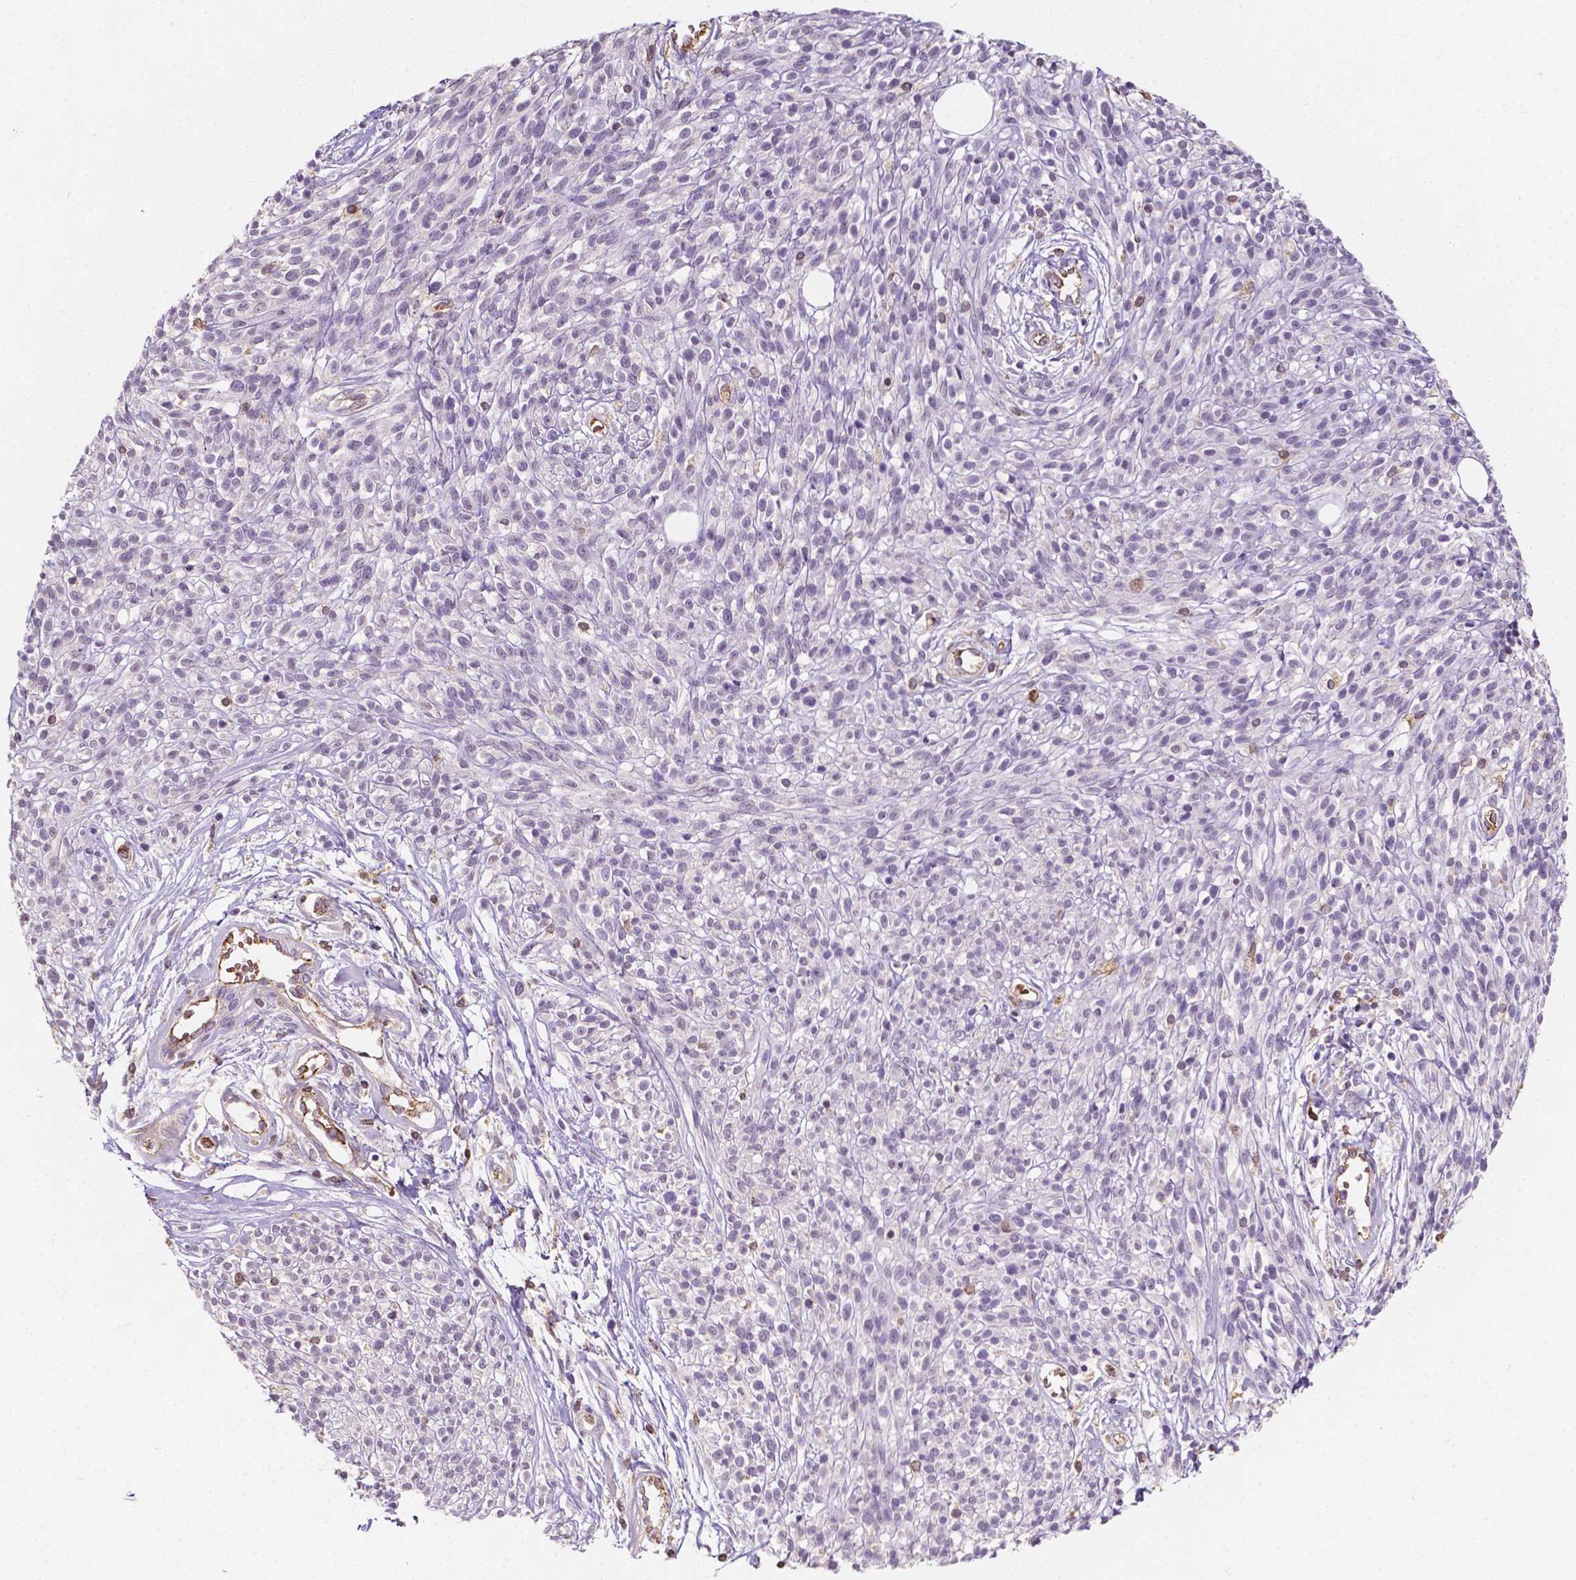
{"staining": {"intensity": "negative", "quantity": "none", "location": "none"}, "tissue": "melanoma", "cell_type": "Tumor cells", "image_type": "cancer", "snomed": [{"axis": "morphology", "description": "Malignant melanoma, NOS"}, {"axis": "topography", "description": "Skin"}, {"axis": "topography", "description": "Skin of trunk"}], "caption": "This is an immunohistochemistry (IHC) photomicrograph of human malignant melanoma. There is no expression in tumor cells.", "gene": "SLC22A4", "patient": {"sex": "male", "age": 74}}